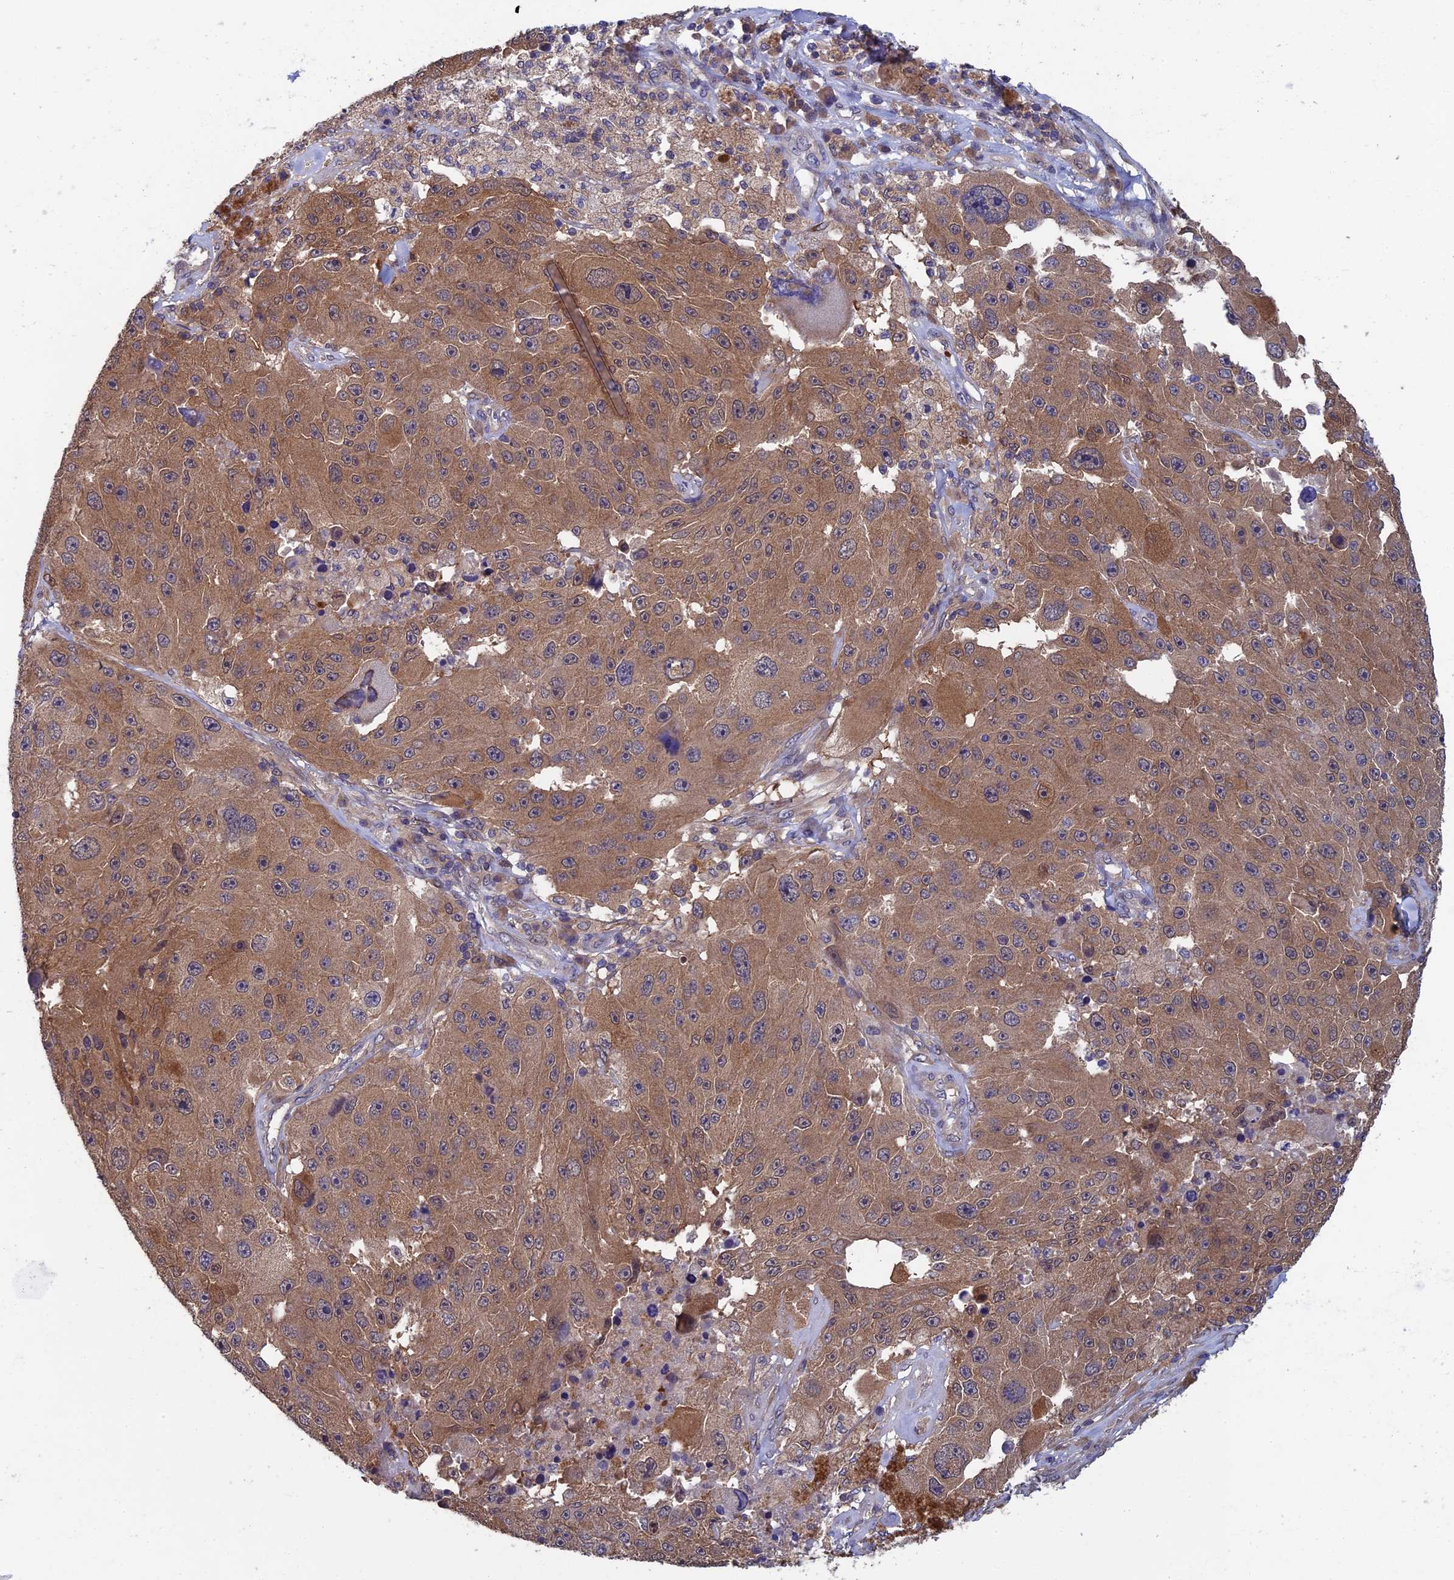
{"staining": {"intensity": "moderate", "quantity": ">75%", "location": "cytoplasmic/membranous"}, "tissue": "melanoma", "cell_type": "Tumor cells", "image_type": "cancer", "snomed": [{"axis": "morphology", "description": "Malignant melanoma, Metastatic site"}, {"axis": "topography", "description": "Lymph node"}], "caption": "There is medium levels of moderate cytoplasmic/membranous positivity in tumor cells of melanoma, as demonstrated by immunohistochemical staining (brown color).", "gene": "LCMT1", "patient": {"sex": "male", "age": 62}}